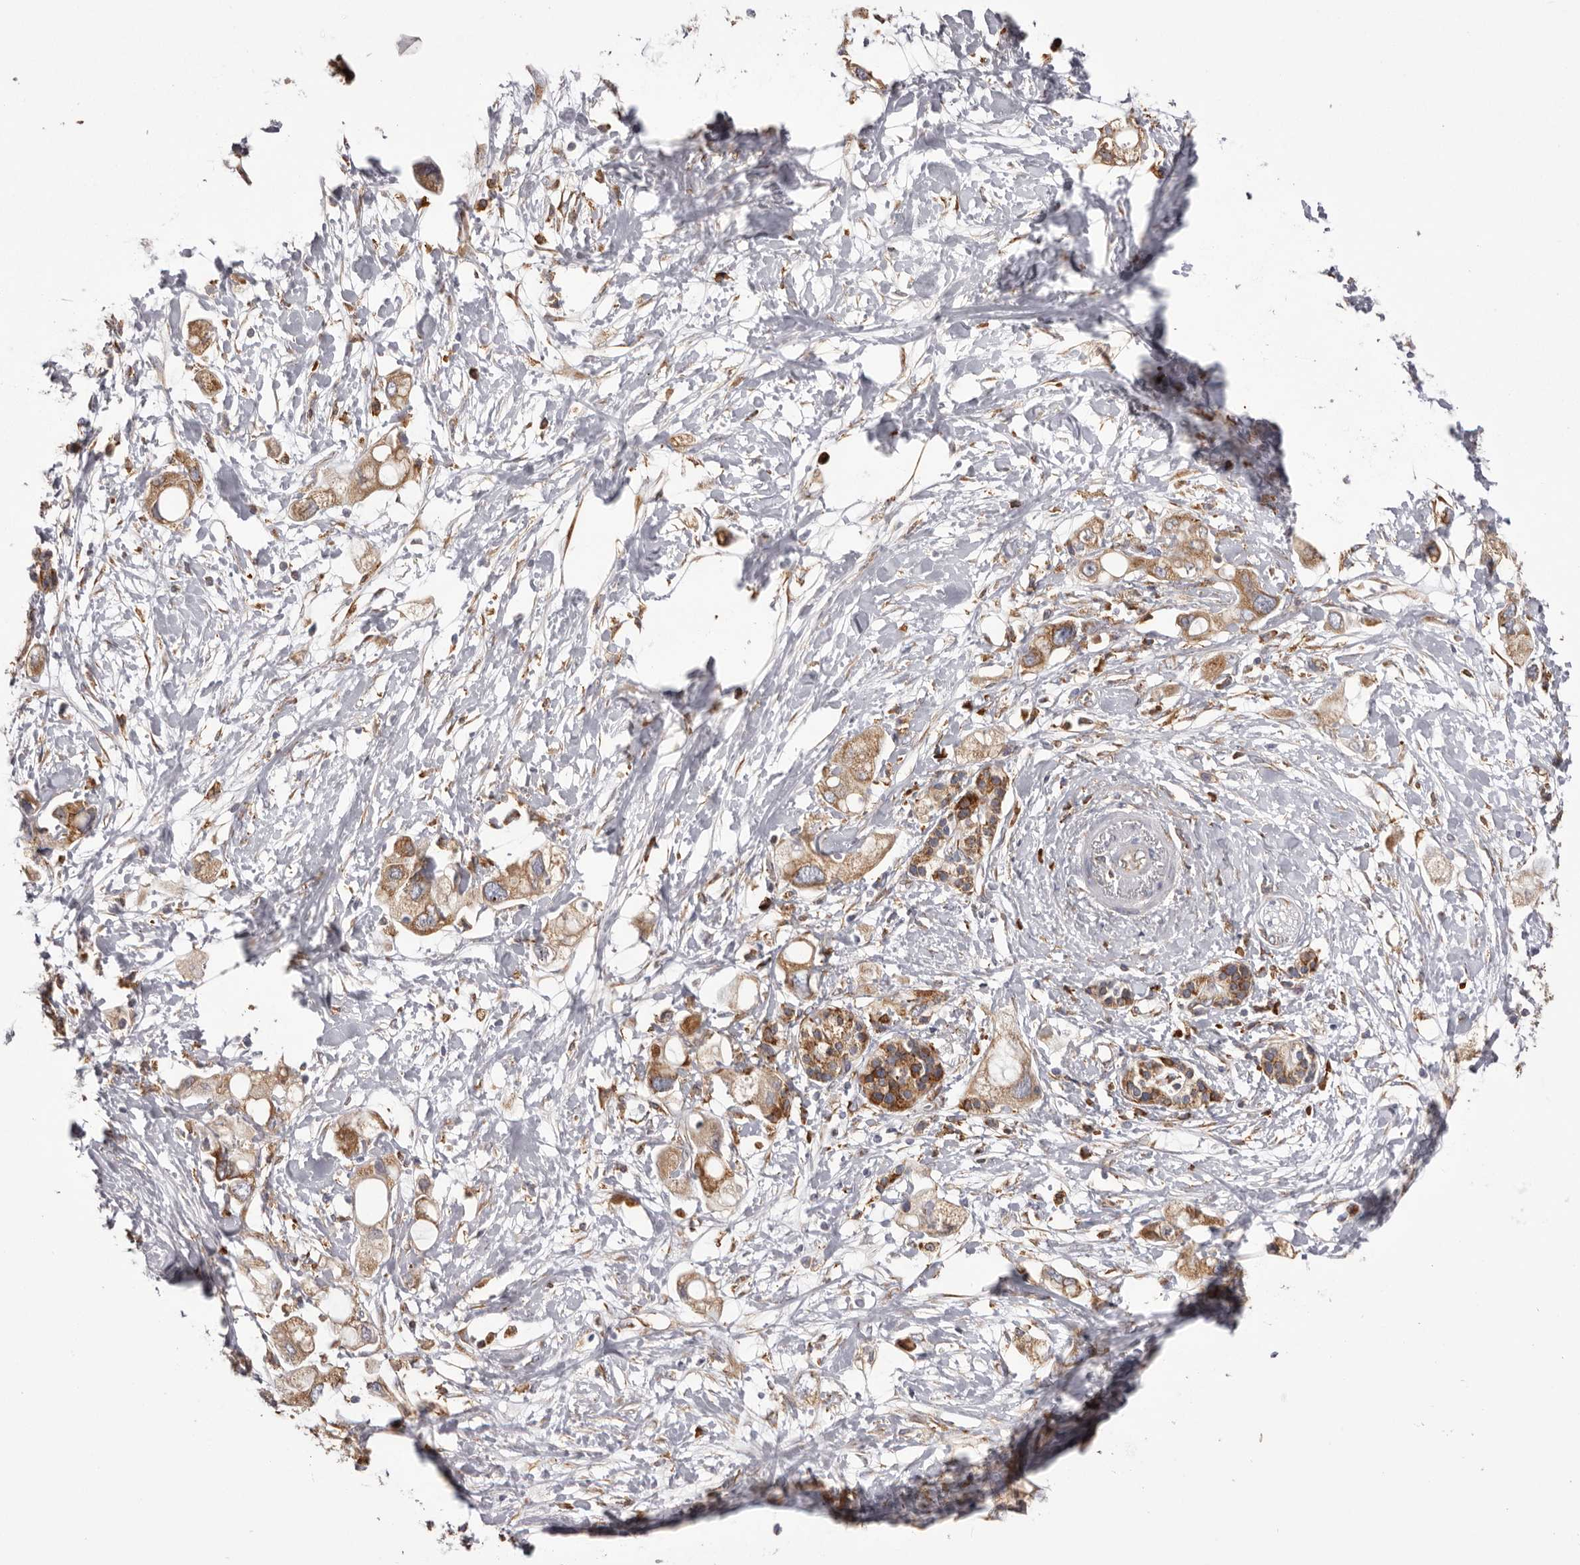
{"staining": {"intensity": "strong", "quantity": ">75%", "location": "cytoplasmic/membranous"}, "tissue": "pancreatic cancer", "cell_type": "Tumor cells", "image_type": "cancer", "snomed": [{"axis": "morphology", "description": "Adenocarcinoma, NOS"}, {"axis": "topography", "description": "Pancreas"}], "caption": "This is a photomicrograph of immunohistochemistry staining of pancreatic adenocarcinoma, which shows strong expression in the cytoplasmic/membranous of tumor cells.", "gene": "QRSL1", "patient": {"sex": "female", "age": 56}}